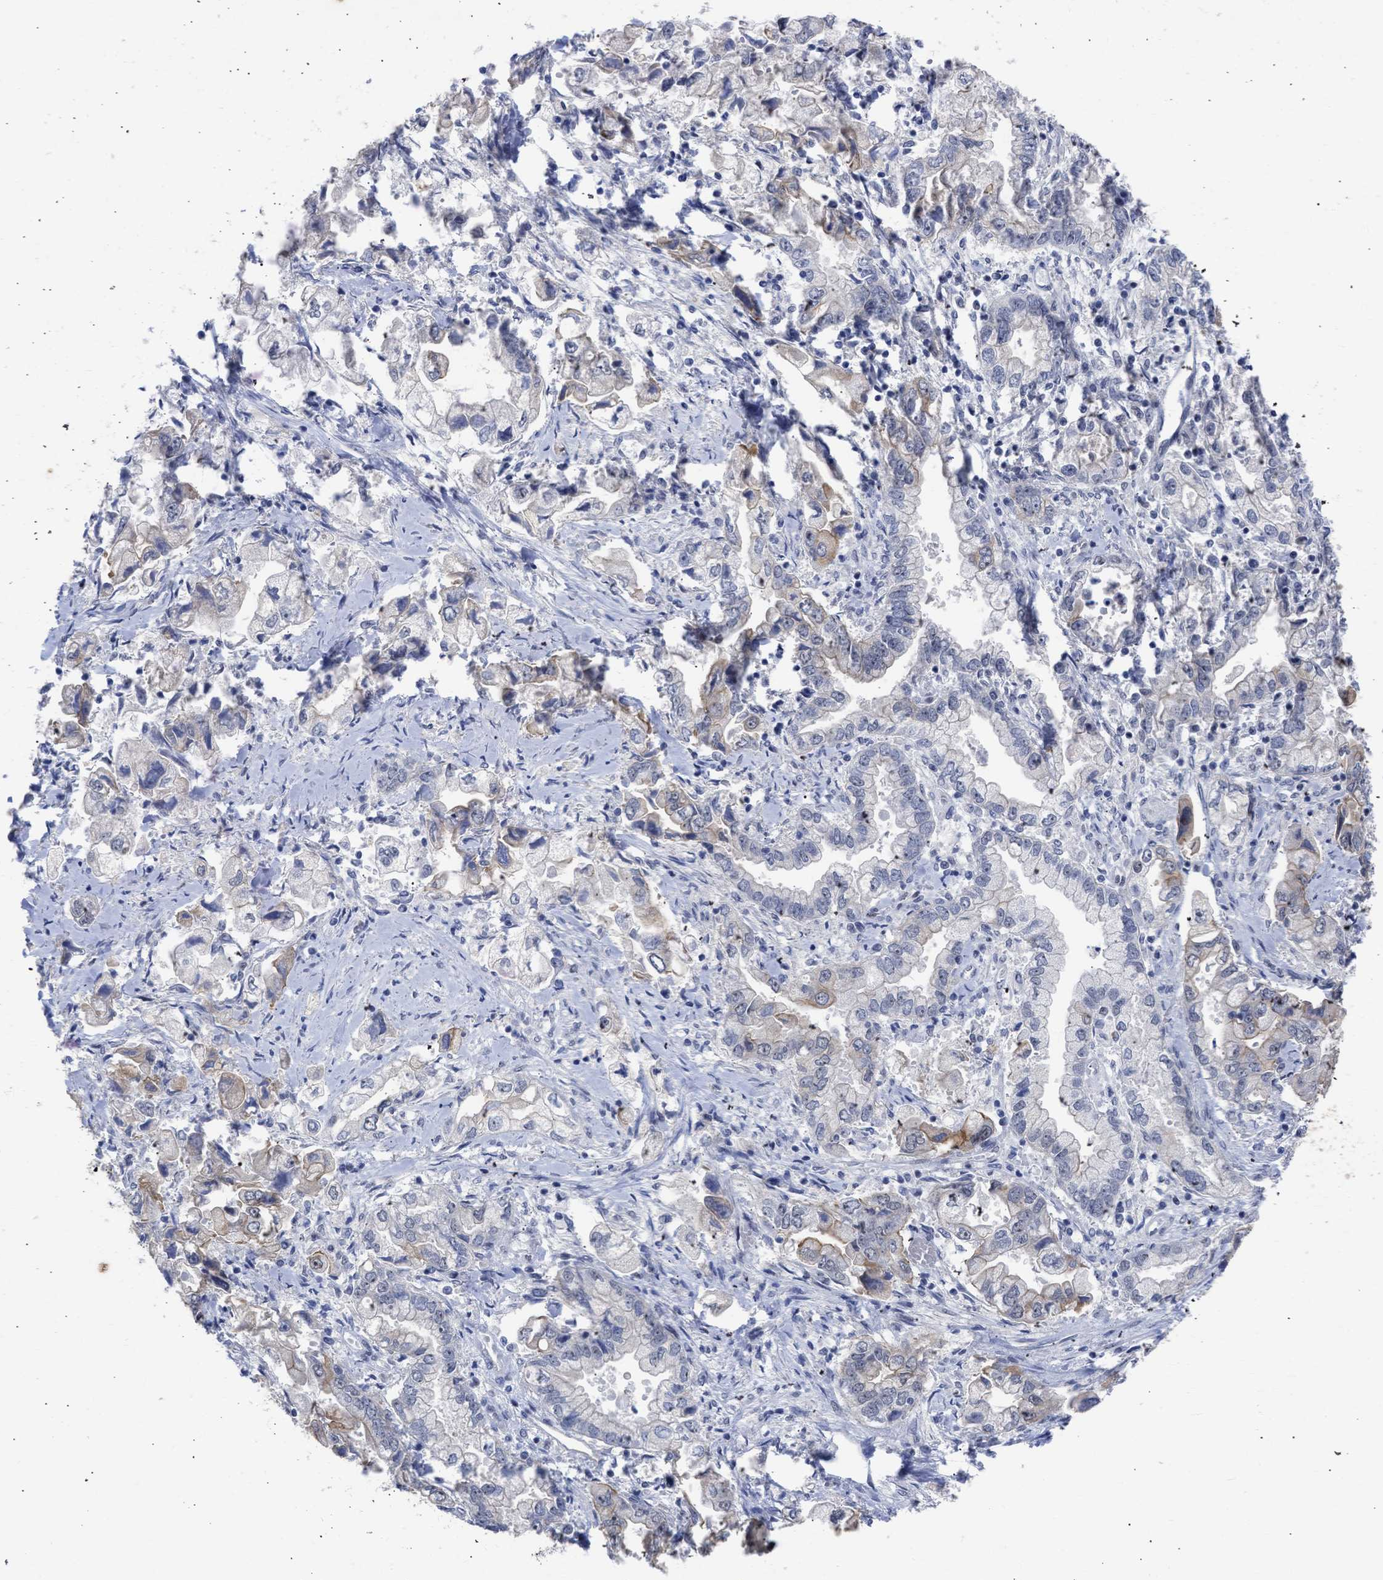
{"staining": {"intensity": "moderate", "quantity": "25%-75%", "location": "cytoplasmic/membranous"}, "tissue": "stomach cancer", "cell_type": "Tumor cells", "image_type": "cancer", "snomed": [{"axis": "morphology", "description": "Normal tissue, NOS"}, {"axis": "morphology", "description": "Adenocarcinoma, NOS"}, {"axis": "topography", "description": "Stomach"}], "caption": "Stomach cancer (adenocarcinoma) was stained to show a protein in brown. There is medium levels of moderate cytoplasmic/membranous expression in about 25%-75% of tumor cells.", "gene": "DDX41", "patient": {"sex": "male", "age": 62}}